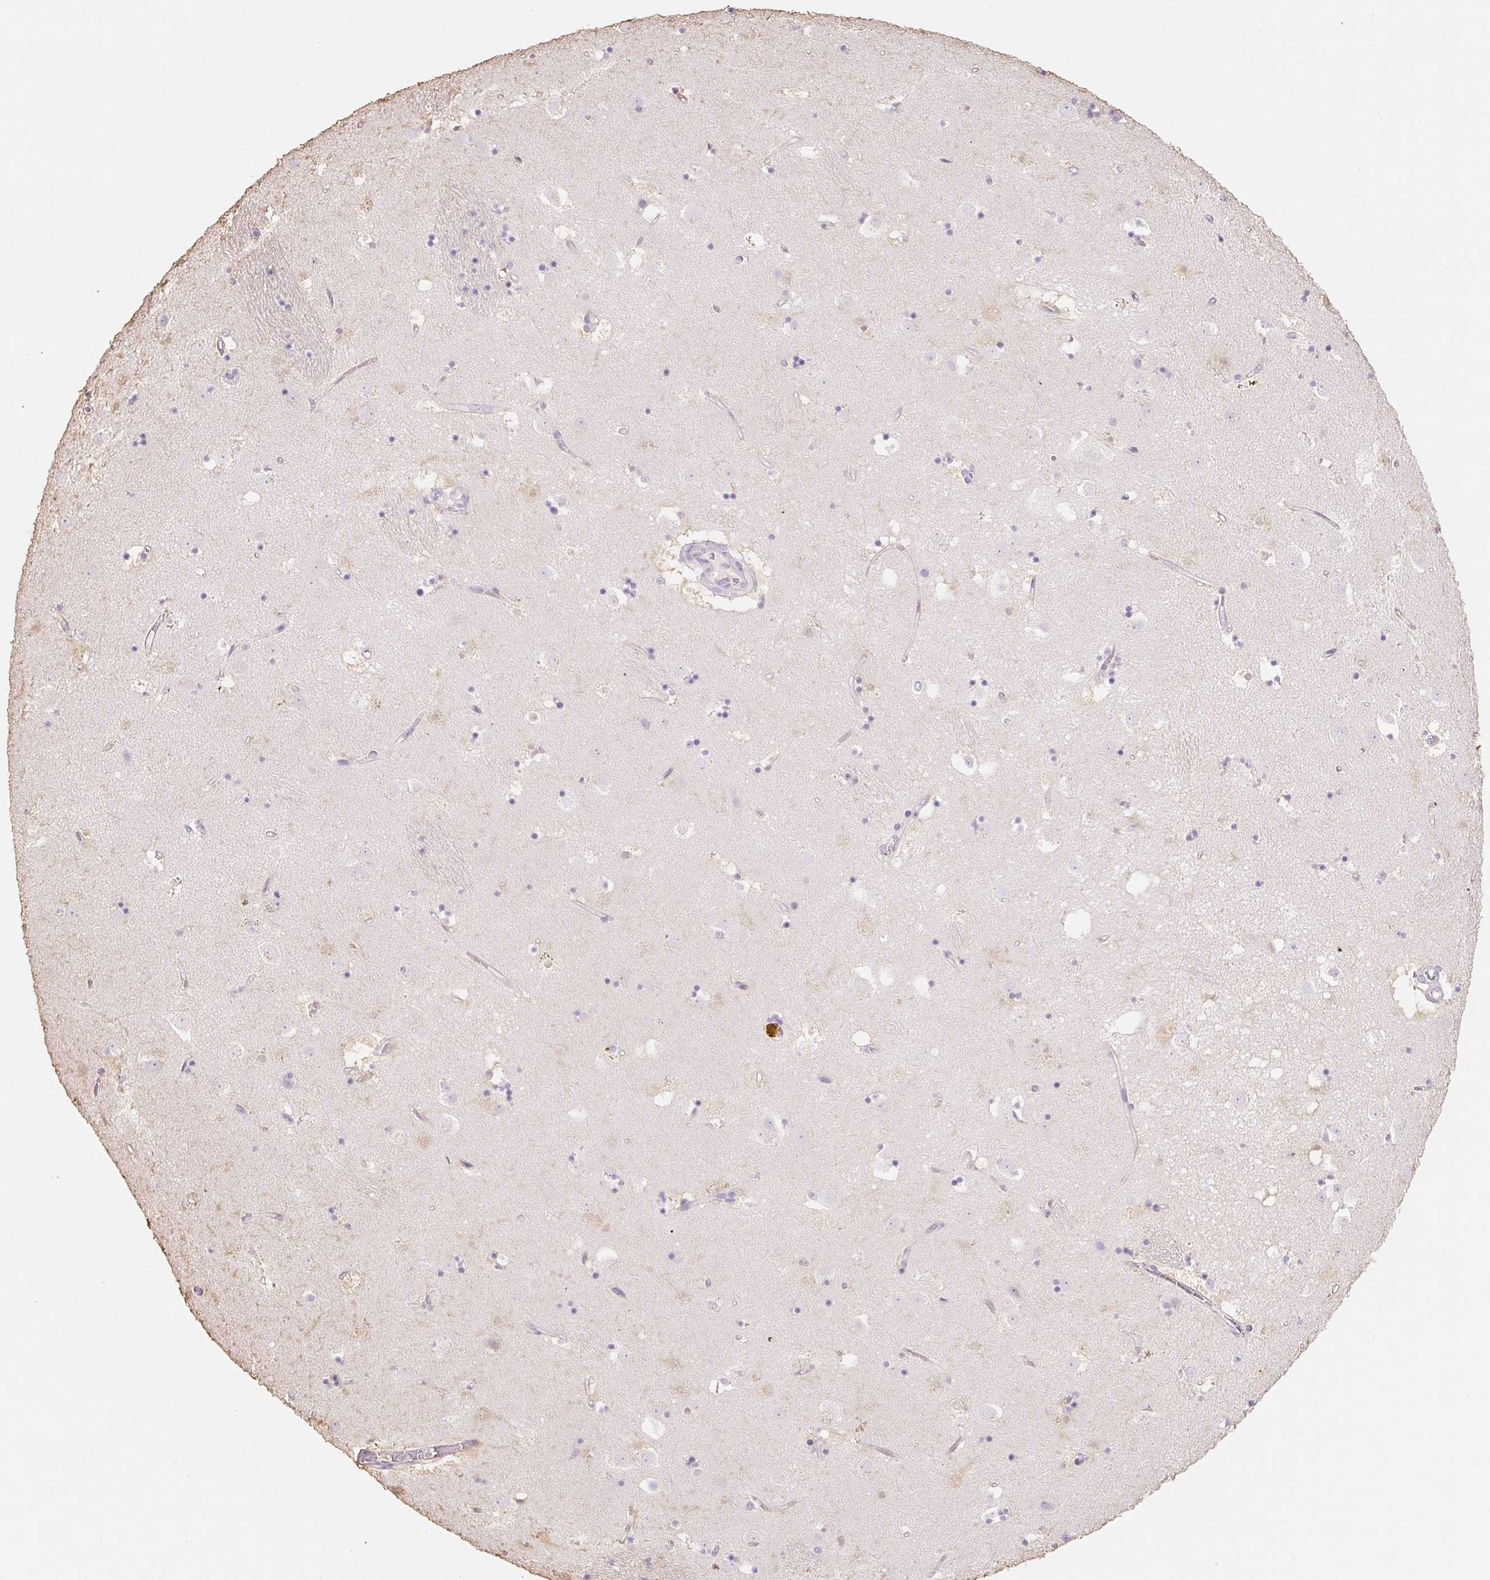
{"staining": {"intensity": "negative", "quantity": "none", "location": "none"}, "tissue": "caudate", "cell_type": "Glial cells", "image_type": "normal", "snomed": [{"axis": "morphology", "description": "Normal tissue, NOS"}, {"axis": "topography", "description": "Lateral ventricle wall"}], "caption": "Glial cells show no significant protein expression in unremarkable caudate. (Brightfield microscopy of DAB (3,3'-diaminobenzidine) immunohistochemistry at high magnification).", "gene": "MBOAT7", "patient": {"sex": "male", "age": 58}}